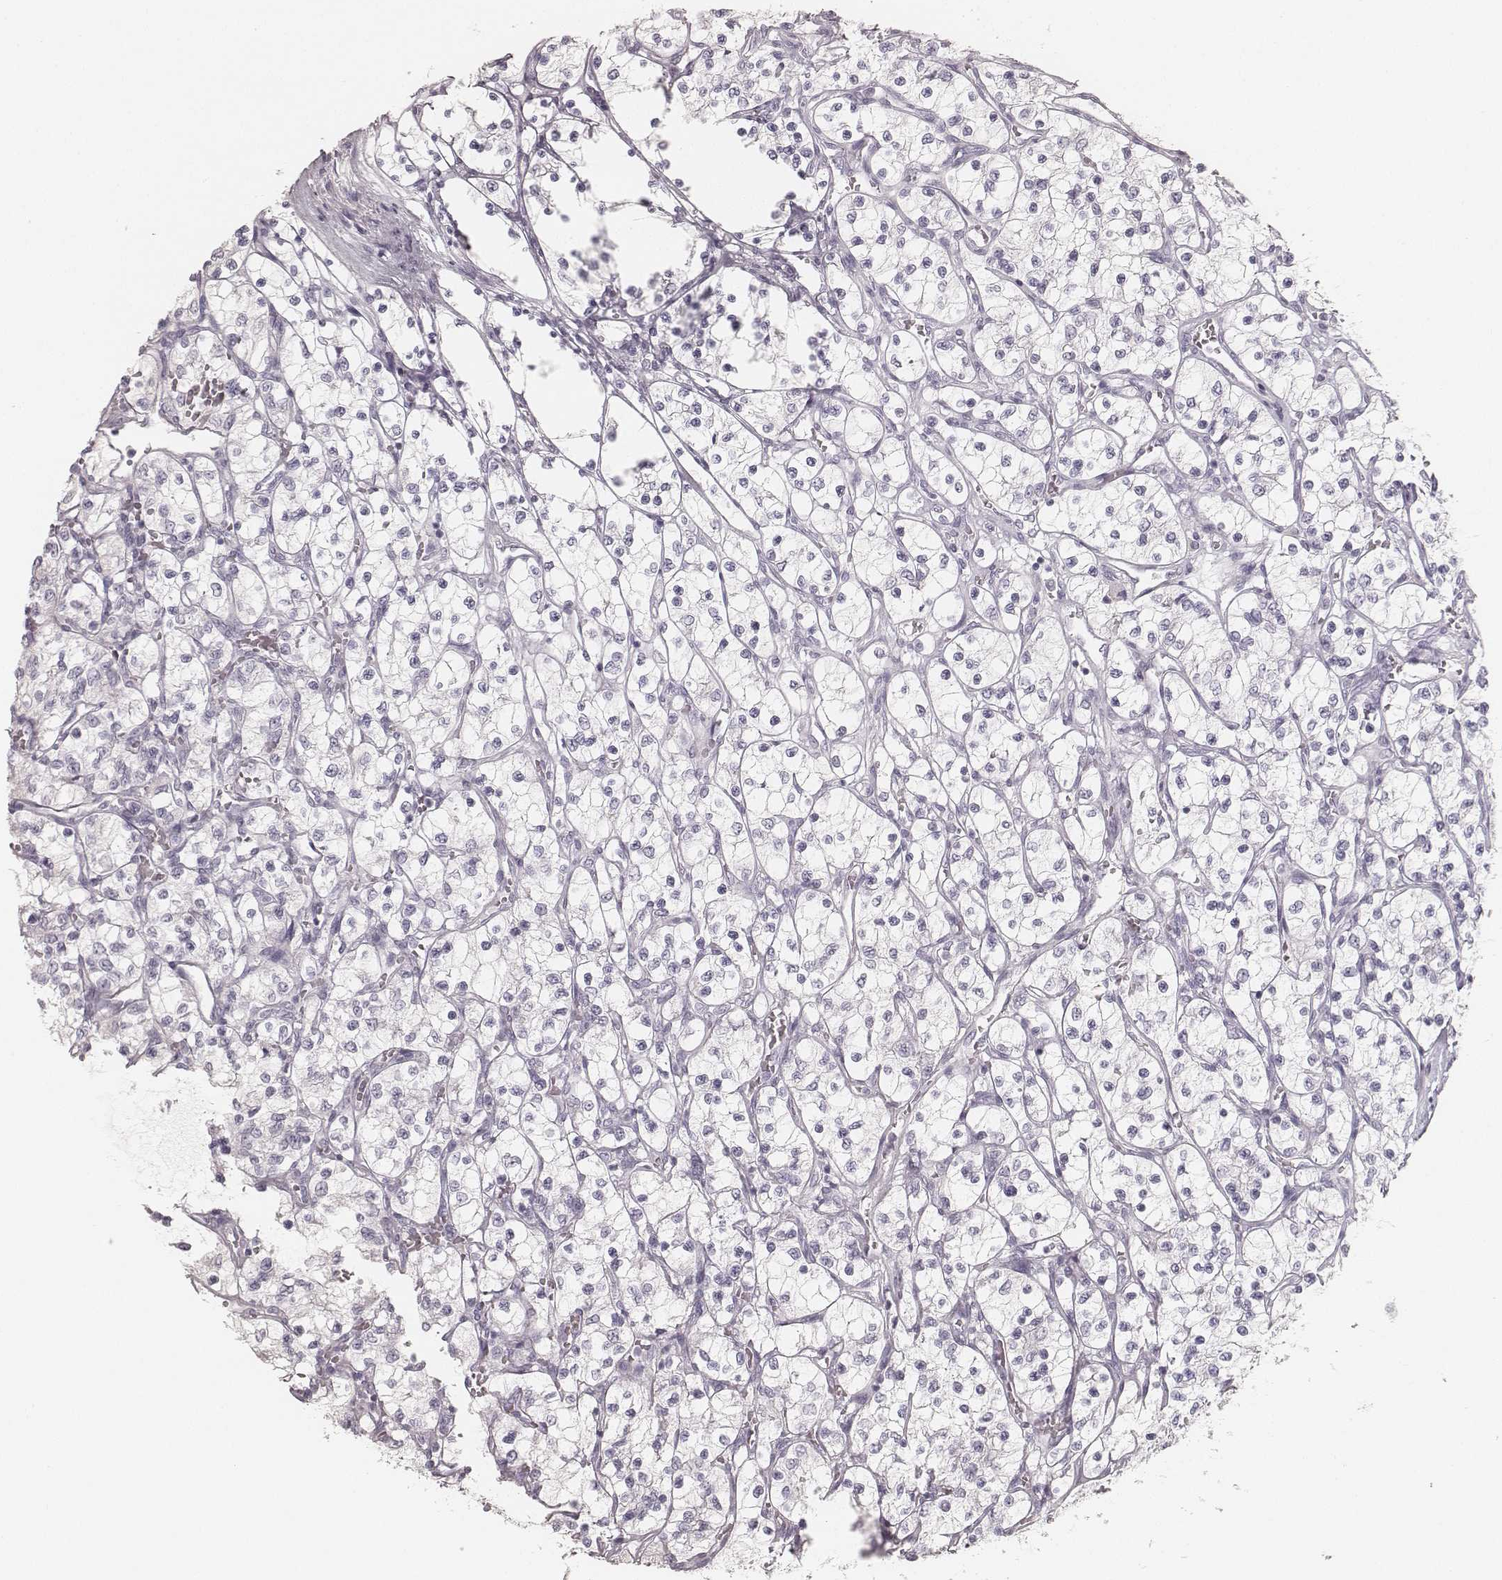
{"staining": {"intensity": "negative", "quantity": "none", "location": "none"}, "tissue": "renal cancer", "cell_type": "Tumor cells", "image_type": "cancer", "snomed": [{"axis": "morphology", "description": "Adenocarcinoma, NOS"}, {"axis": "topography", "description": "Kidney"}], "caption": "Protein analysis of adenocarcinoma (renal) shows no significant staining in tumor cells.", "gene": "KRT82", "patient": {"sex": "female", "age": 69}}